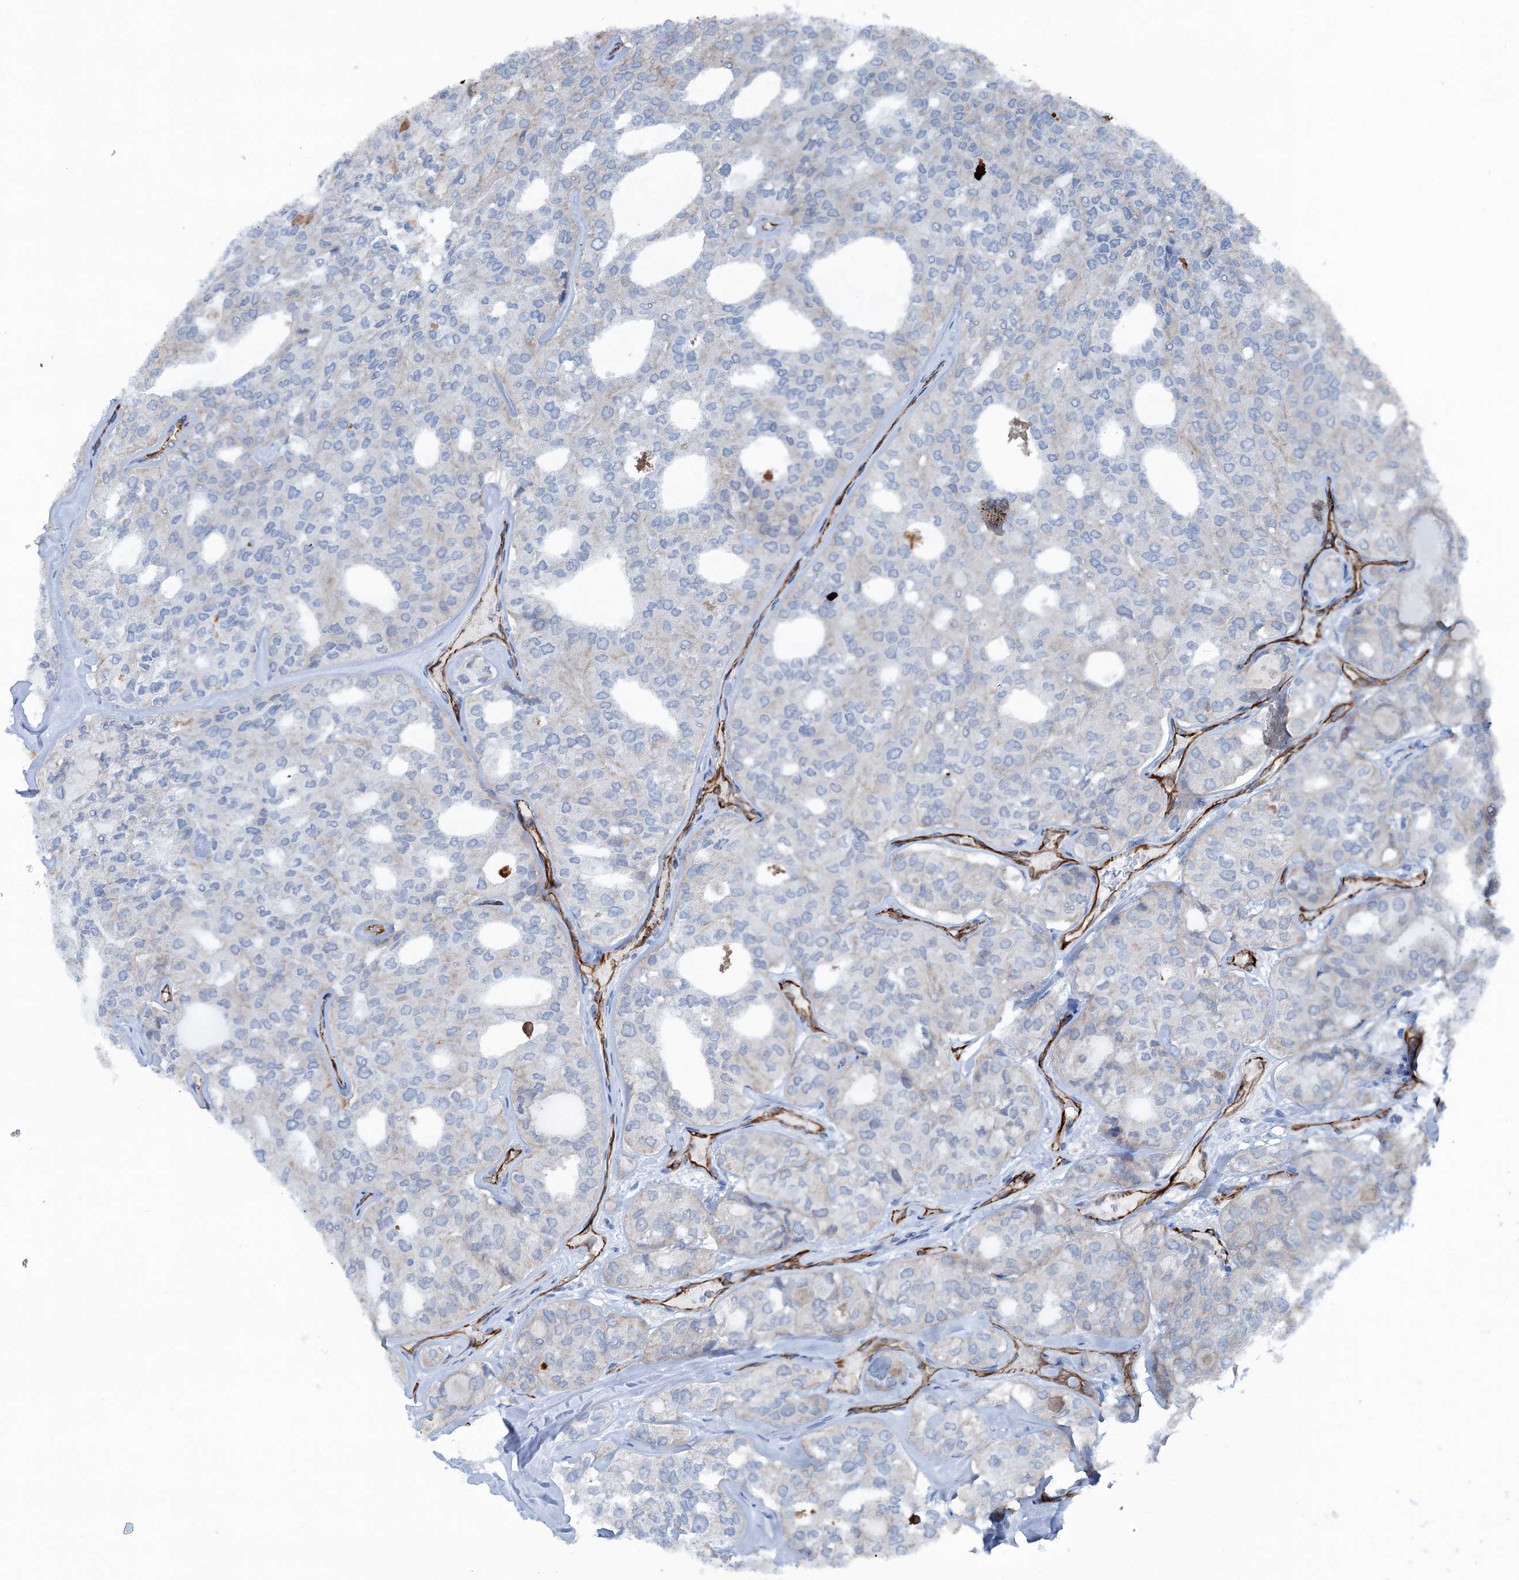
{"staining": {"intensity": "negative", "quantity": "none", "location": "none"}, "tissue": "thyroid cancer", "cell_type": "Tumor cells", "image_type": "cancer", "snomed": [{"axis": "morphology", "description": "Follicular adenoma carcinoma, NOS"}, {"axis": "topography", "description": "Thyroid gland"}], "caption": "The image demonstrates no significant staining in tumor cells of thyroid cancer (follicular adenoma carcinoma). Nuclei are stained in blue.", "gene": "CALCOCO1", "patient": {"sex": "male", "age": 75}}